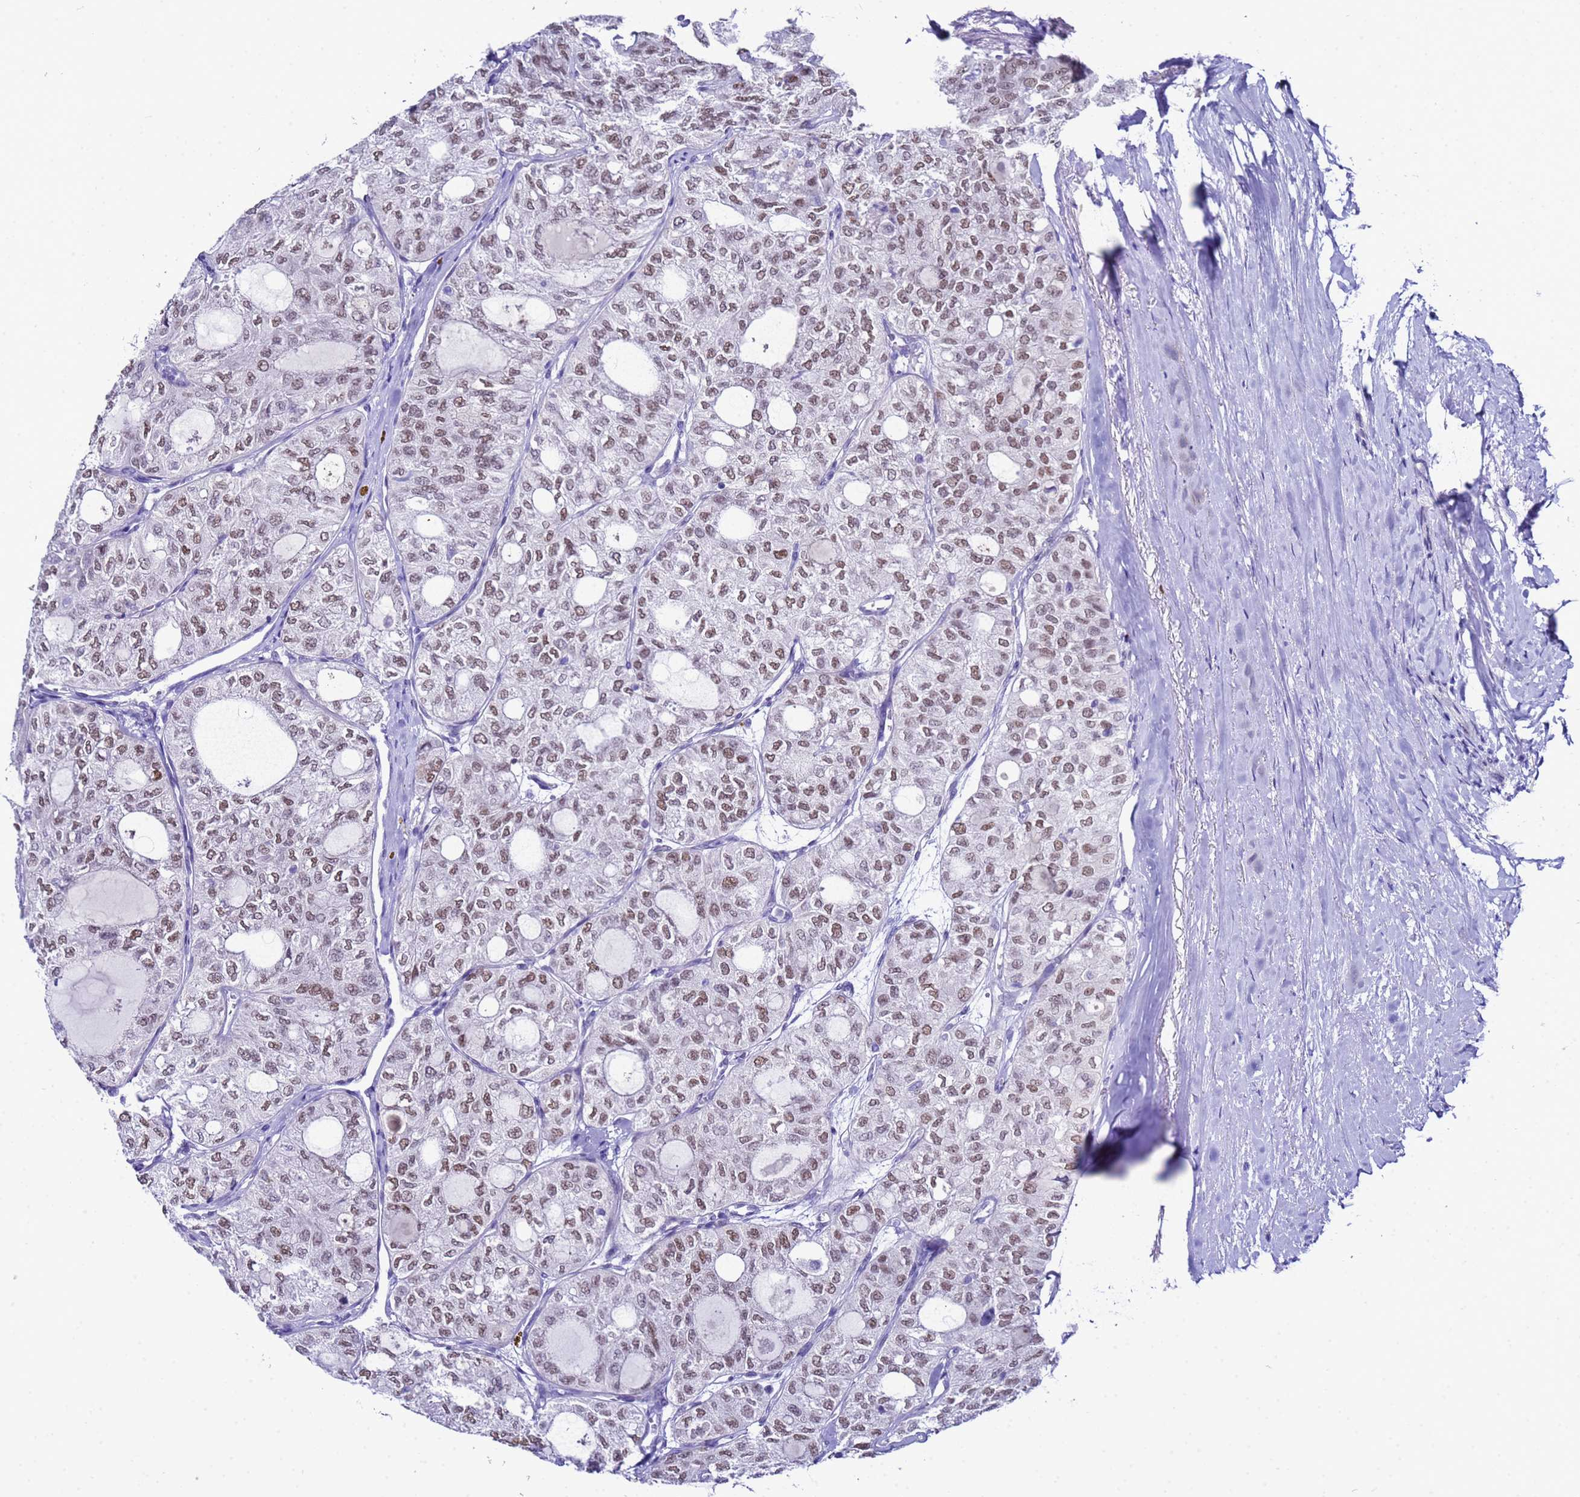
{"staining": {"intensity": "moderate", "quantity": ">75%", "location": "nuclear"}, "tissue": "thyroid cancer", "cell_type": "Tumor cells", "image_type": "cancer", "snomed": [{"axis": "morphology", "description": "Follicular adenoma carcinoma, NOS"}, {"axis": "topography", "description": "Thyroid gland"}], "caption": "Protein expression analysis of thyroid cancer reveals moderate nuclear staining in about >75% of tumor cells.", "gene": "BCL7A", "patient": {"sex": "male", "age": 75}}